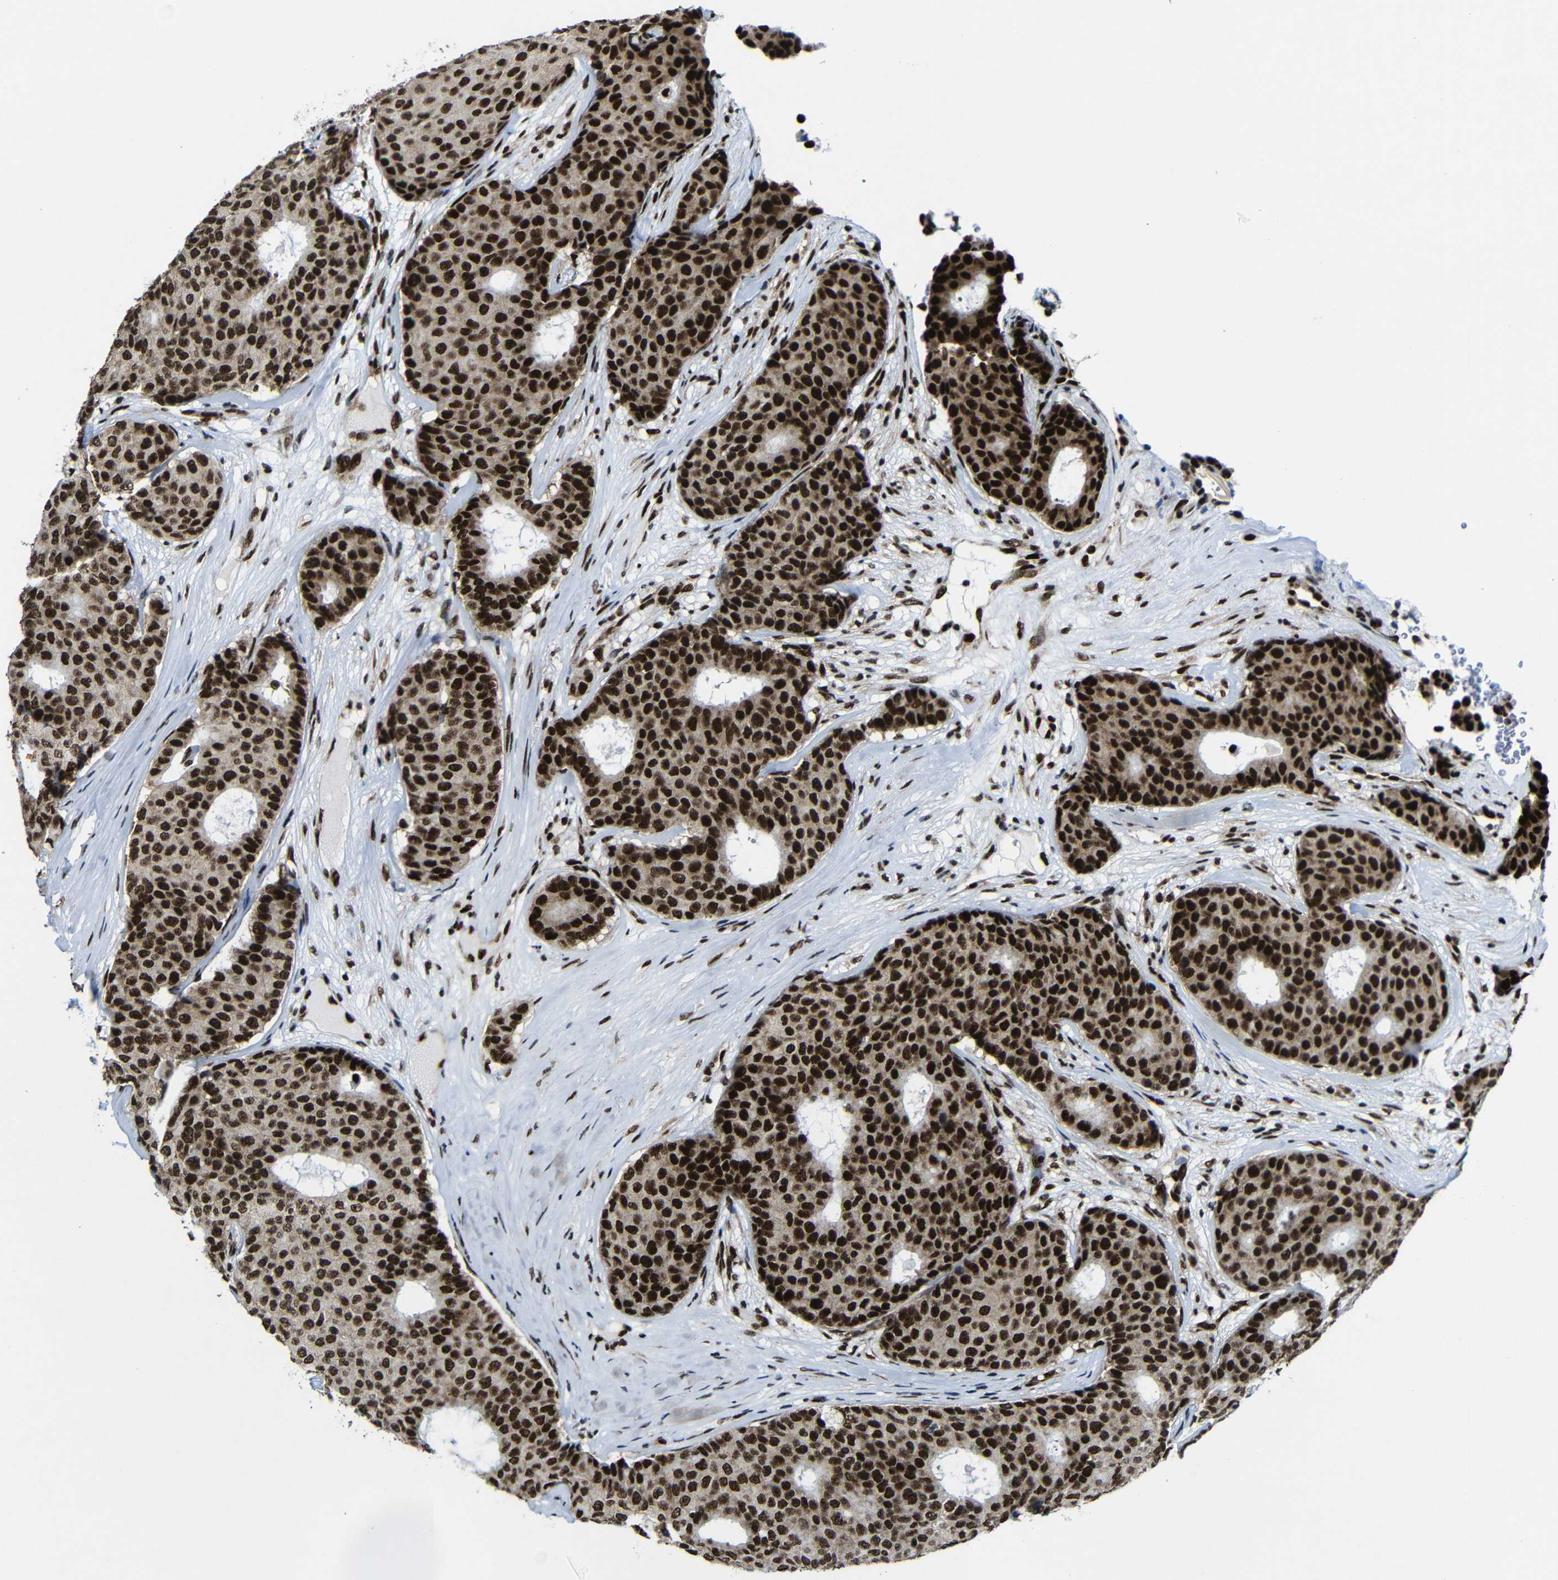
{"staining": {"intensity": "strong", "quantity": ">75%", "location": "nuclear"}, "tissue": "breast cancer", "cell_type": "Tumor cells", "image_type": "cancer", "snomed": [{"axis": "morphology", "description": "Duct carcinoma"}, {"axis": "topography", "description": "Breast"}], "caption": "High-power microscopy captured an IHC image of breast infiltrating ductal carcinoma, revealing strong nuclear positivity in approximately >75% of tumor cells. (DAB = brown stain, brightfield microscopy at high magnification).", "gene": "PTBP1", "patient": {"sex": "female", "age": 75}}